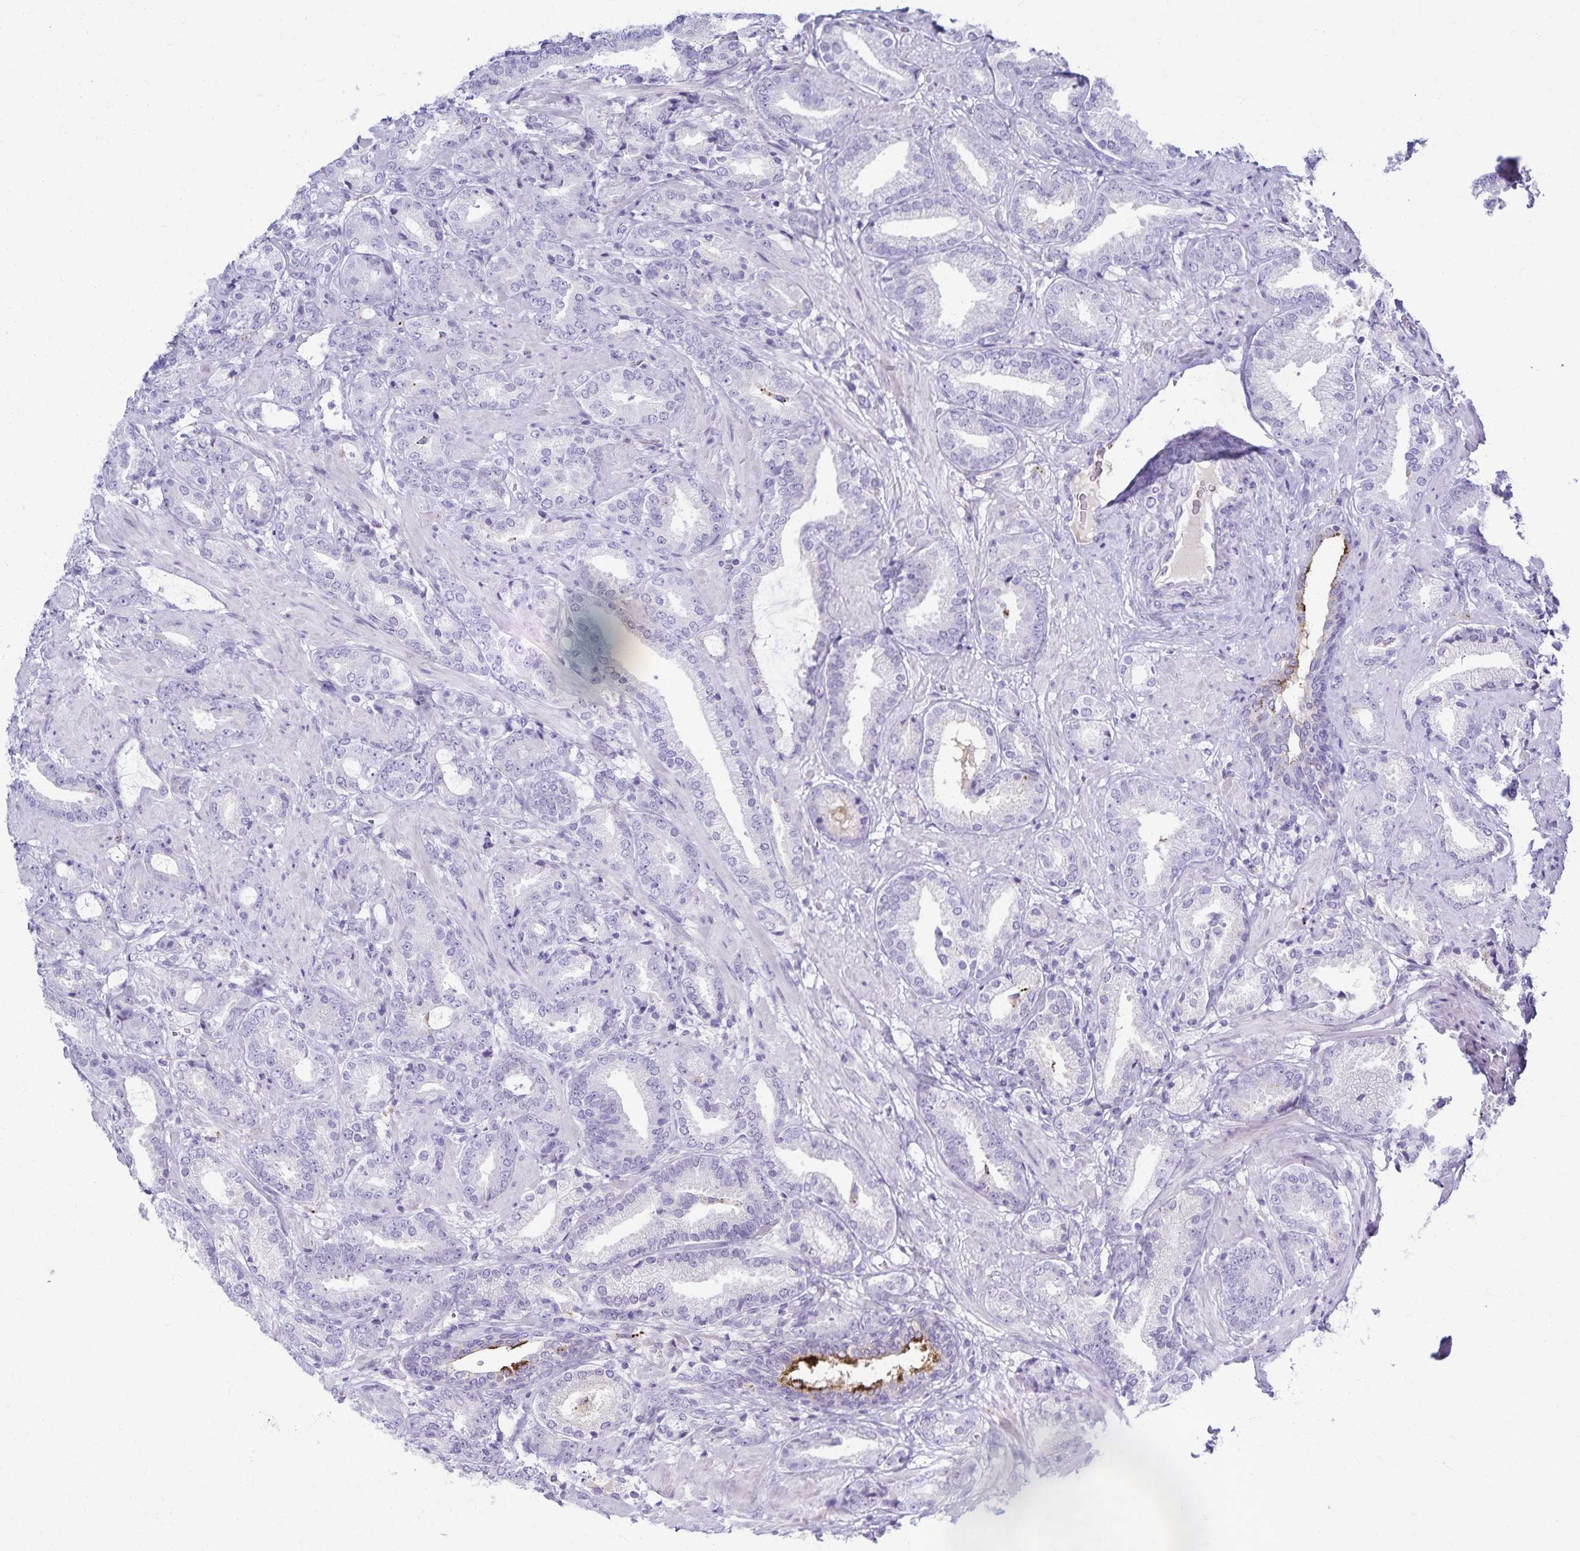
{"staining": {"intensity": "negative", "quantity": "none", "location": "none"}, "tissue": "prostate cancer", "cell_type": "Tumor cells", "image_type": "cancer", "snomed": [{"axis": "morphology", "description": "Adenocarcinoma, High grade"}, {"axis": "topography", "description": "Prostate"}], "caption": "Tumor cells are negative for brown protein staining in prostate cancer.", "gene": "TMEM60", "patient": {"sex": "male", "age": 56}}